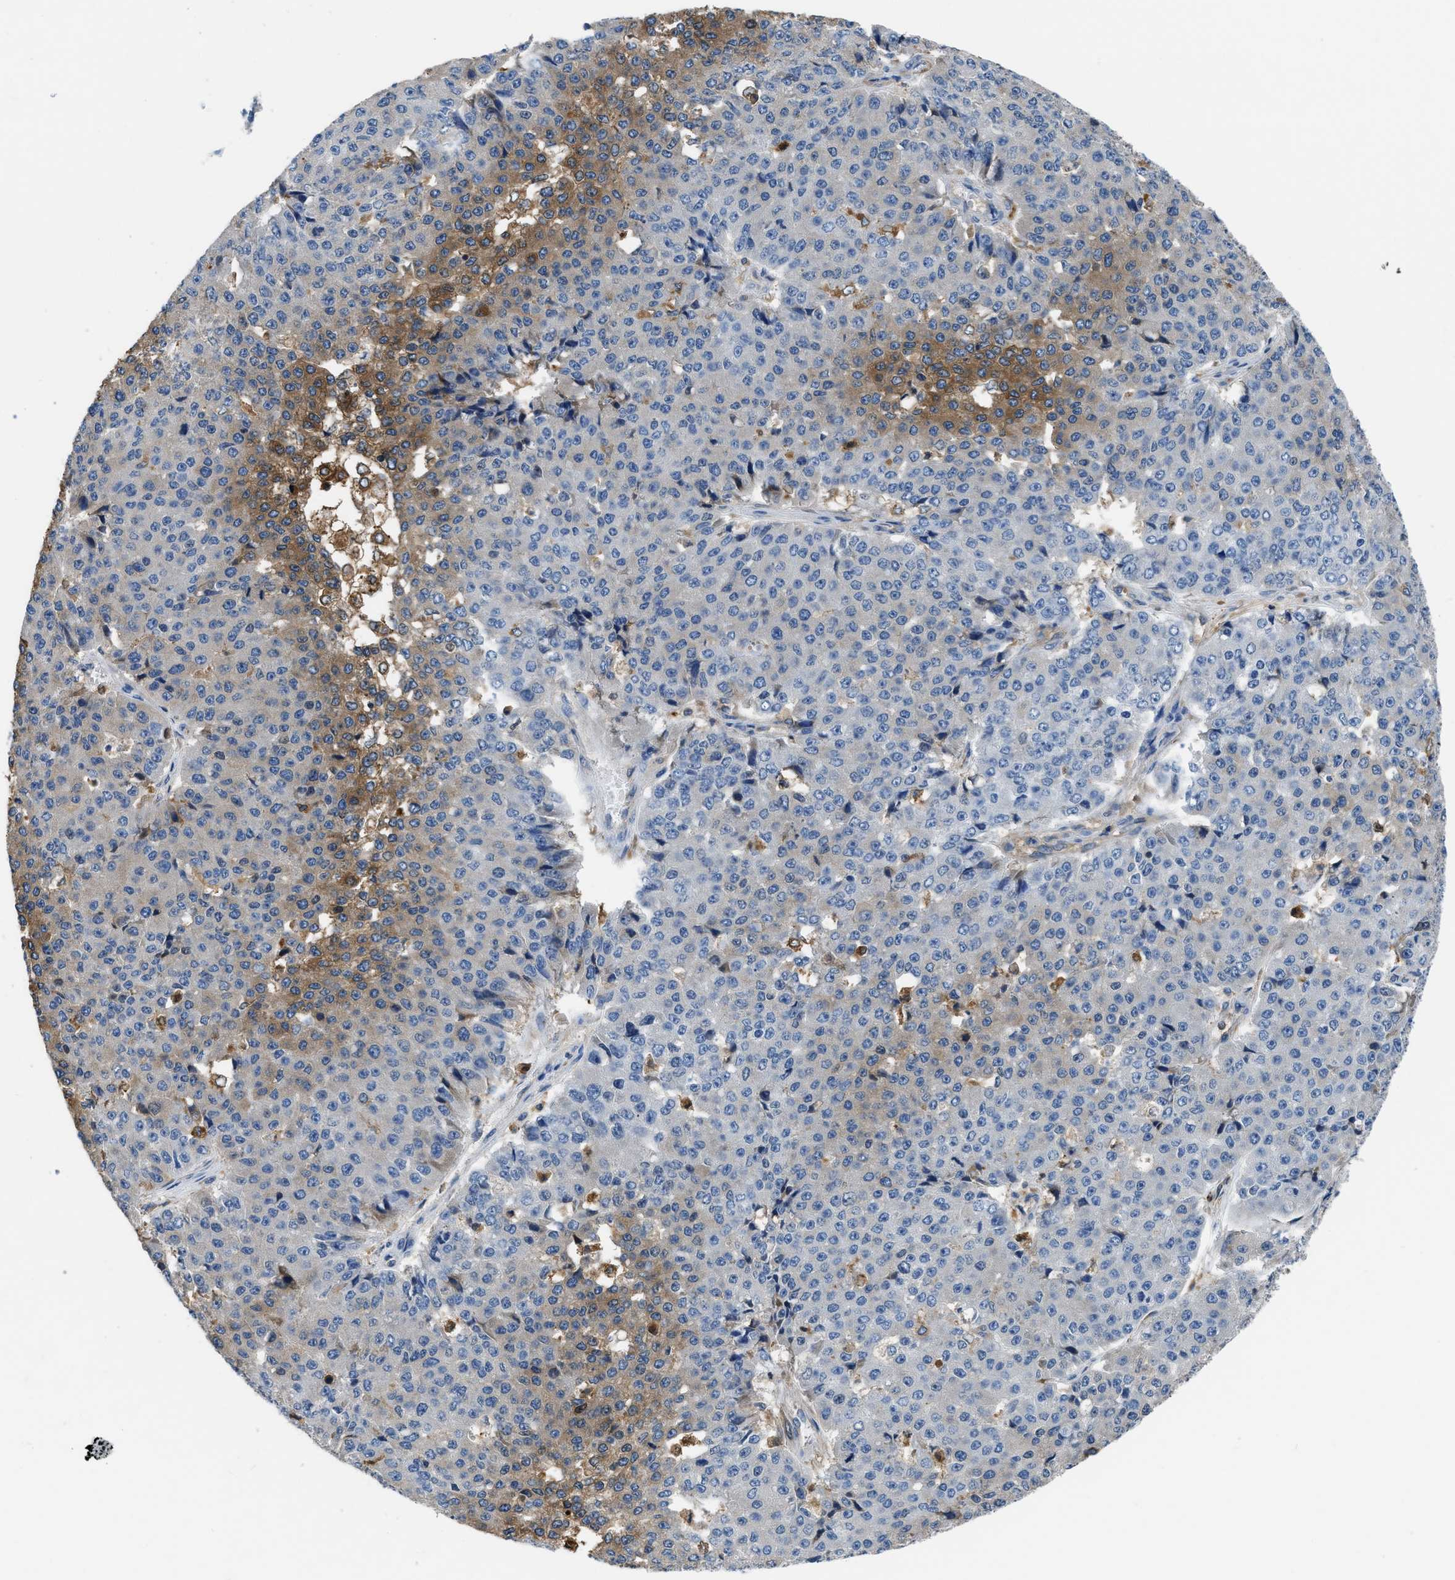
{"staining": {"intensity": "moderate", "quantity": "<25%", "location": "cytoplasmic/membranous"}, "tissue": "pancreatic cancer", "cell_type": "Tumor cells", "image_type": "cancer", "snomed": [{"axis": "morphology", "description": "Adenocarcinoma, NOS"}, {"axis": "topography", "description": "Pancreas"}], "caption": "Immunohistochemical staining of human pancreatic adenocarcinoma shows low levels of moderate cytoplasmic/membranous protein expression in about <25% of tumor cells.", "gene": "PKM", "patient": {"sex": "male", "age": 50}}